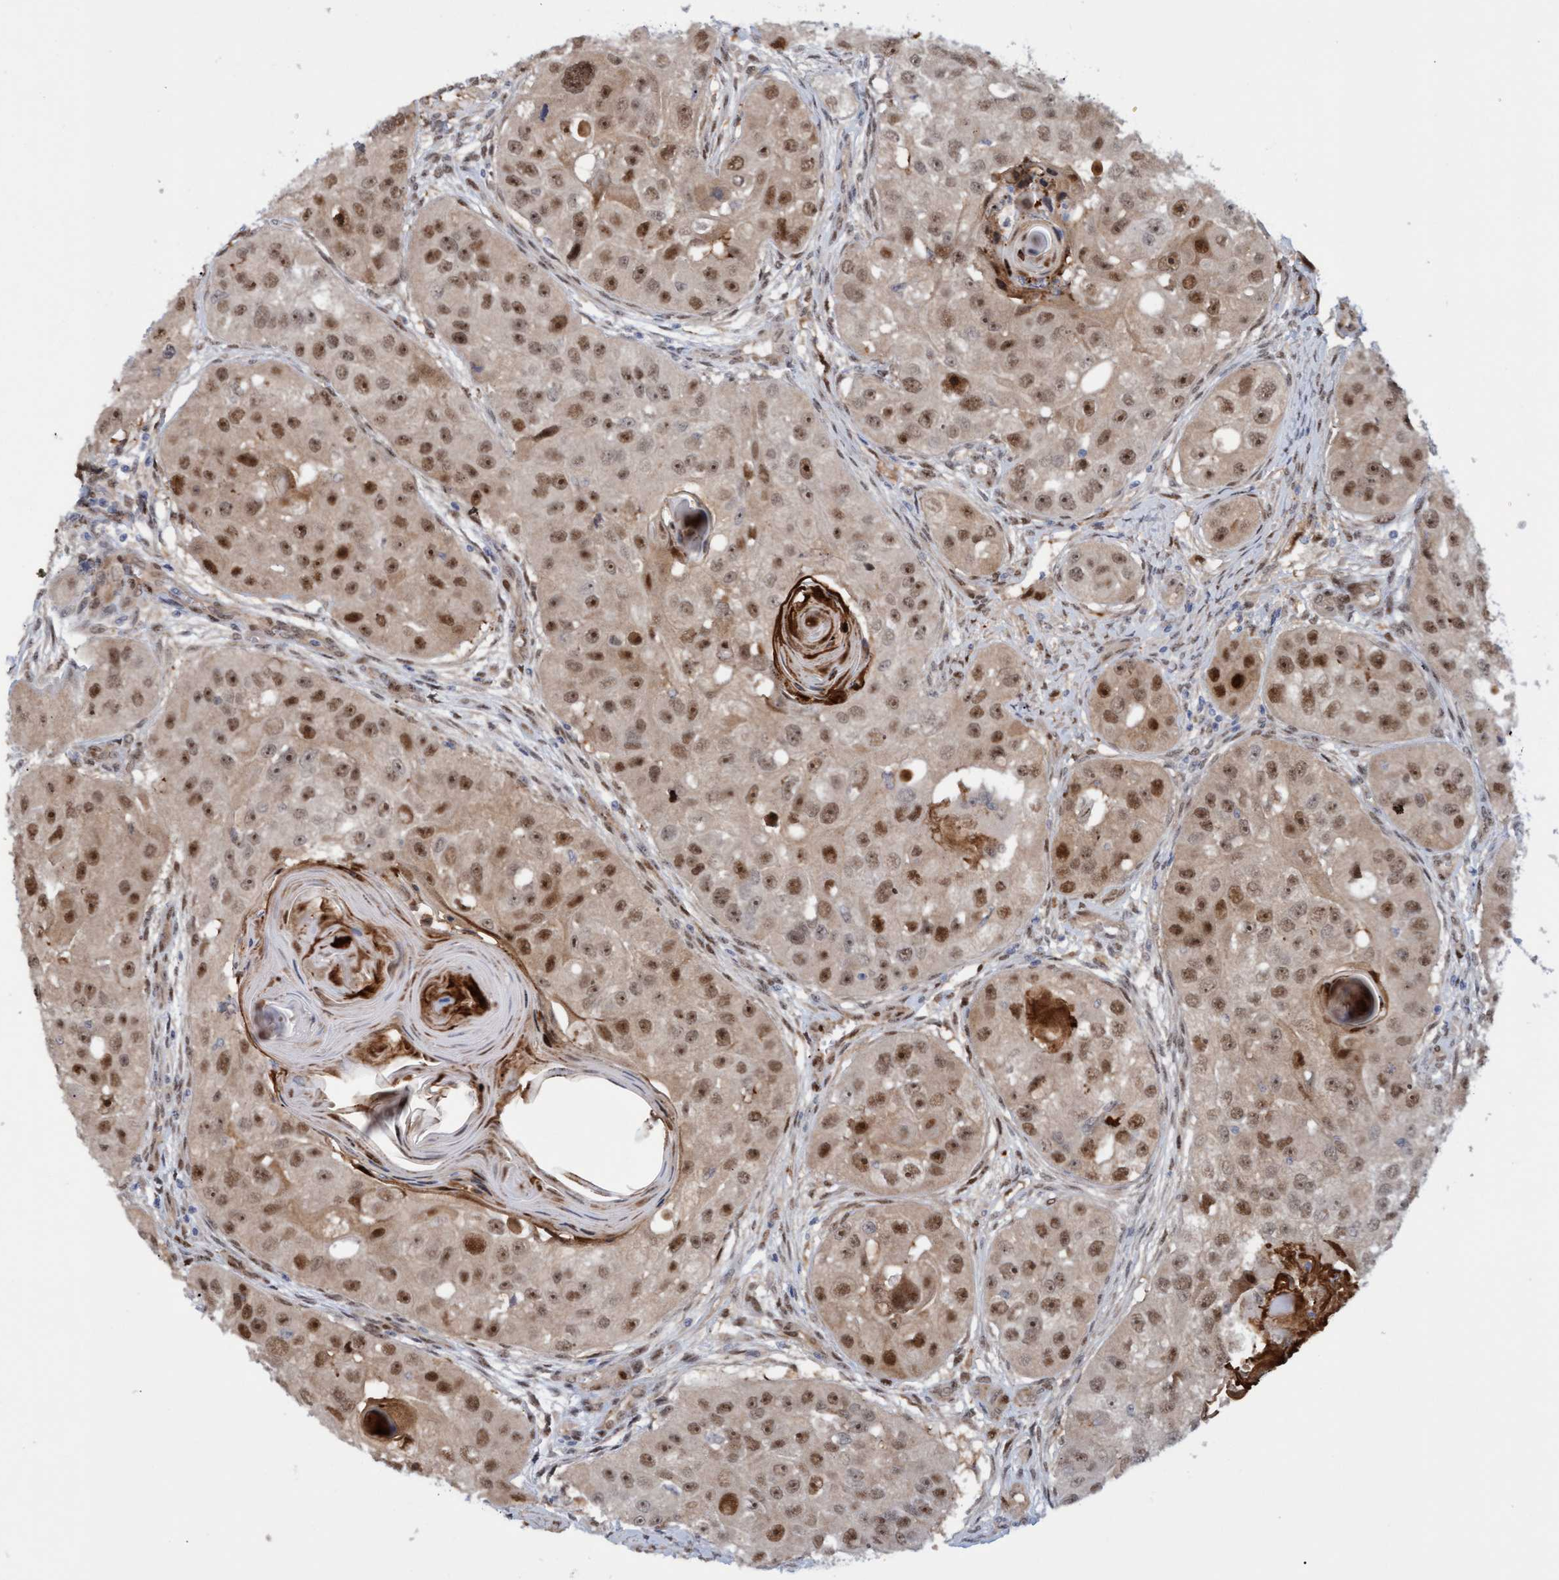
{"staining": {"intensity": "strong", "quantity": ">75%", "location": "cytoplasmic/membranous,nuclear"}, "tissue": "head and neck cancer", "cell_type": "Tumor cells", "image_type": "cancer", "snomed": [{"axis": "morphology", "description": "Normal tissue, NOS"}, {"axis": "morphology", "description": "Squamous cell carcinoma, NOS"}, {"axis": "topography", "description": "Skeletal muscle"}, {"axis": "topography", "description": "Head-Neck"}], "caption": "Immunohistochemistry (IHC) micrograph of human head and neck squamous cell carcinoma stained for a protein (brown), which shows high levels of strong cytoplasmic/membranous and nuclear expression in about >75% of tumor cells.", "gene": "PINX1", "patient": {"sex": "male", "age": 51}}